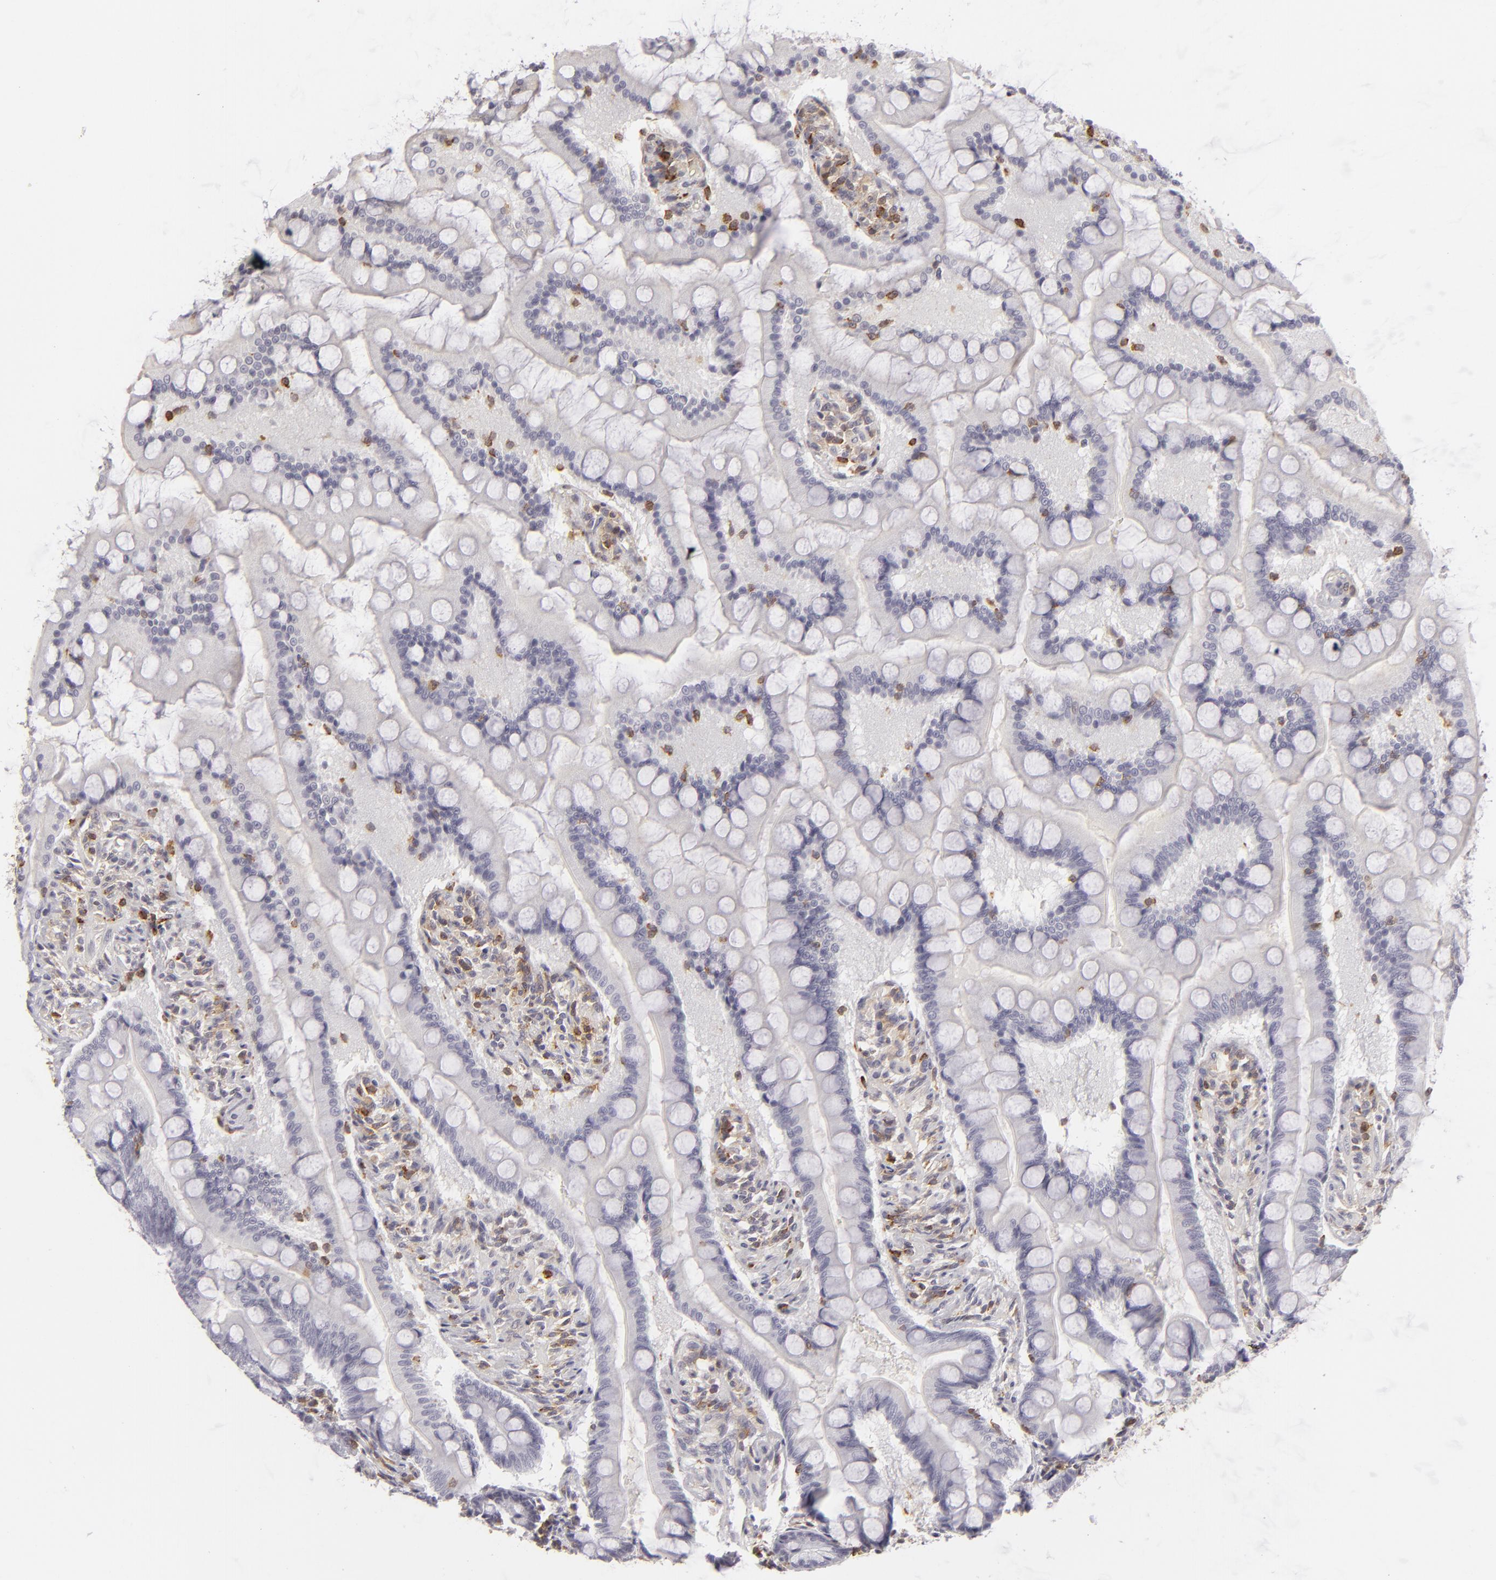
{"staining": {"intensity": "negative", "quantity": "none", "location": "none"}, "tissue": "small intestine", "cell_type": "Glandular cells", "image_type": "normal", "snomed": [{"axis": "morphology", "description": "Normal tissue, NOS"}, {"axis": "topography", "description": "Small intestine"}], "caption": "DAB immunohistochemical staining of unremarkable small intestine demonstrates no significant staining in glandular cells.", "gene": "APOBEC3G", "patient": {"sex": "male", "age": 41}}